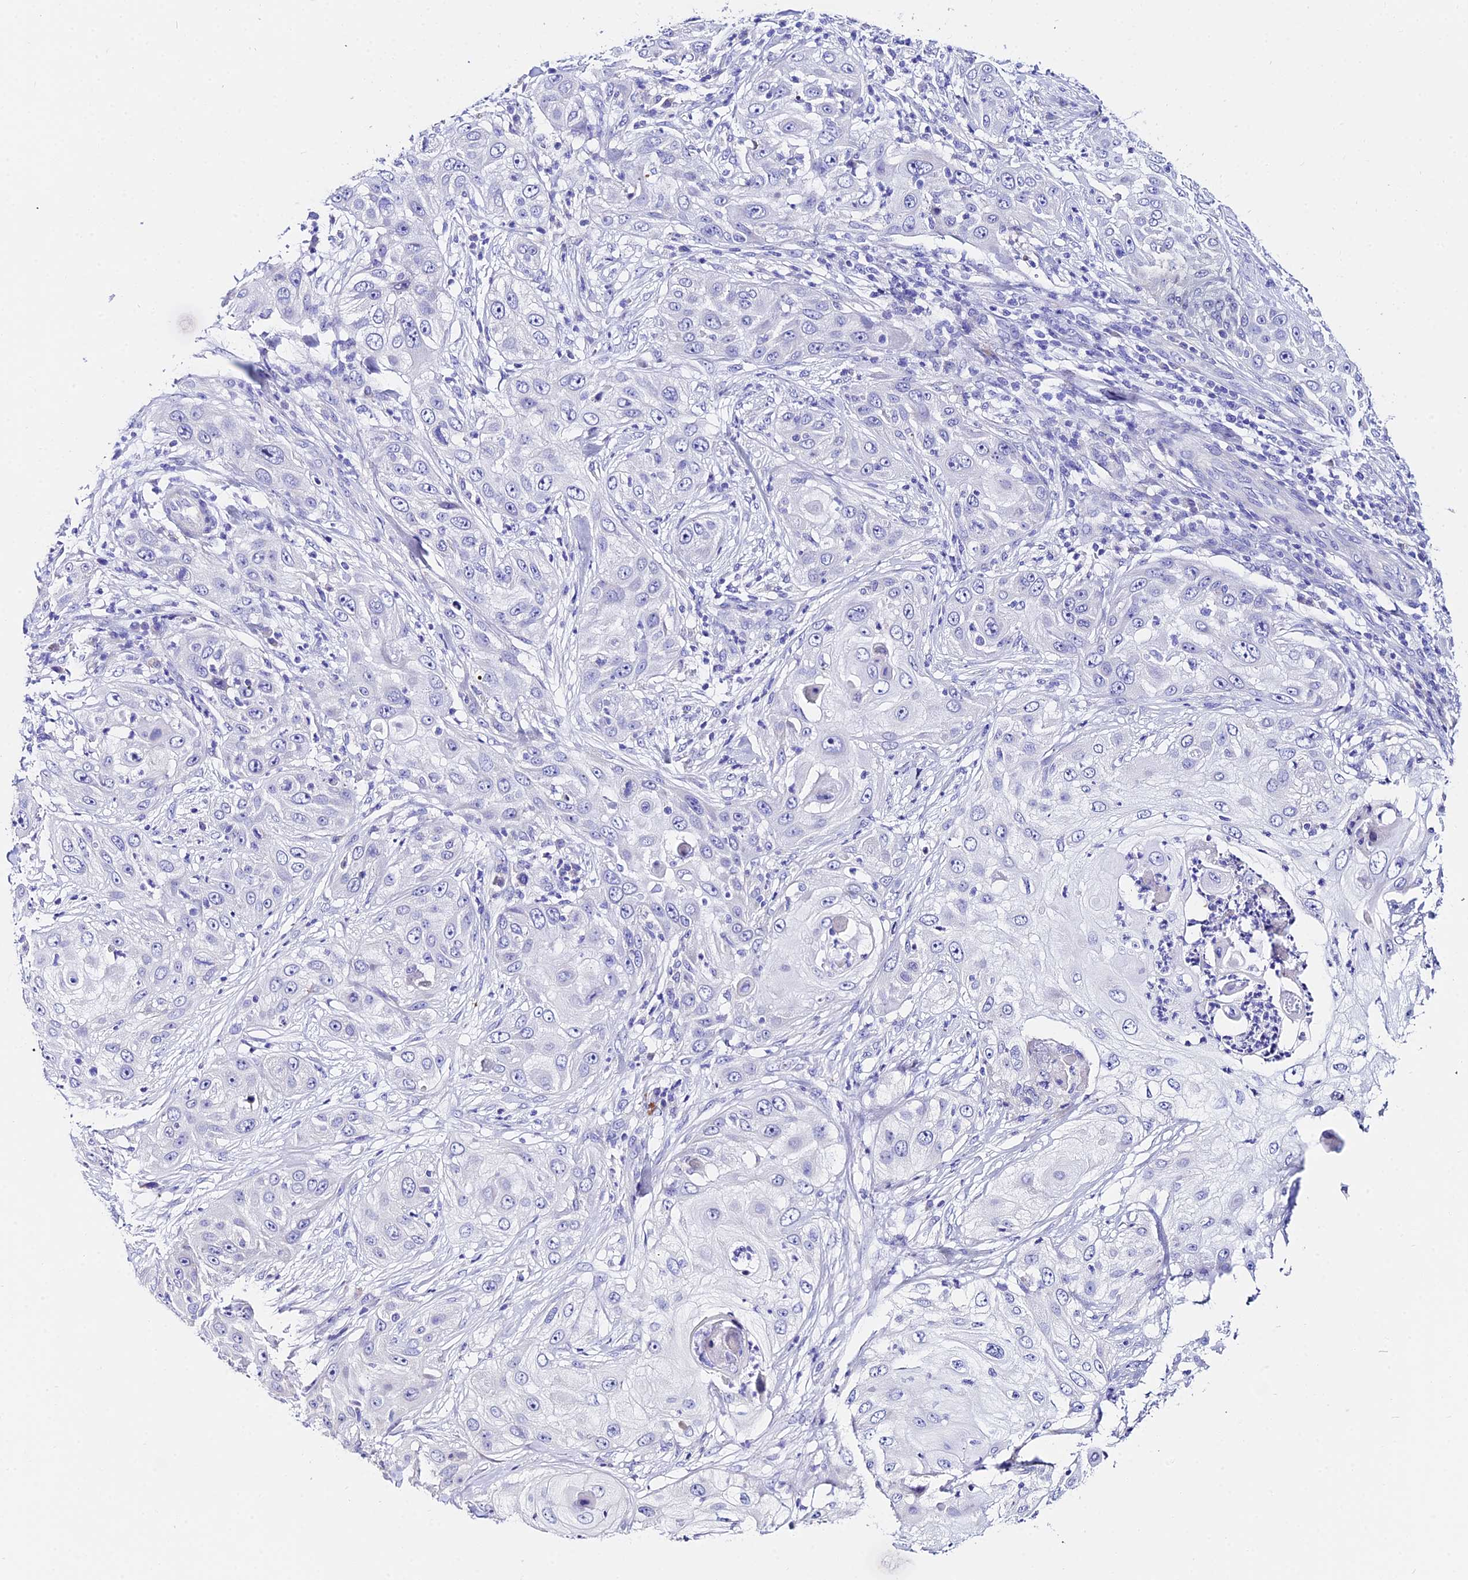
{"staining": {"intensity": "negative", "quantity": "none", "location": "none"}, "tissue": "skin cancer", "cell_type": "Tumor cells", "image_type": "cancer", "snomed": [{"axis": "morphology", "description": "Squamous cell carcinoma, NOS"}, {"axis": "topography", "description": "Skin"}], "caption": "Immunohistochemical staining of skin cancer demonstrates no significant staining in tumor cells.", "gene": "CEP41", "patient": {"sex": "female", "age": 44}}